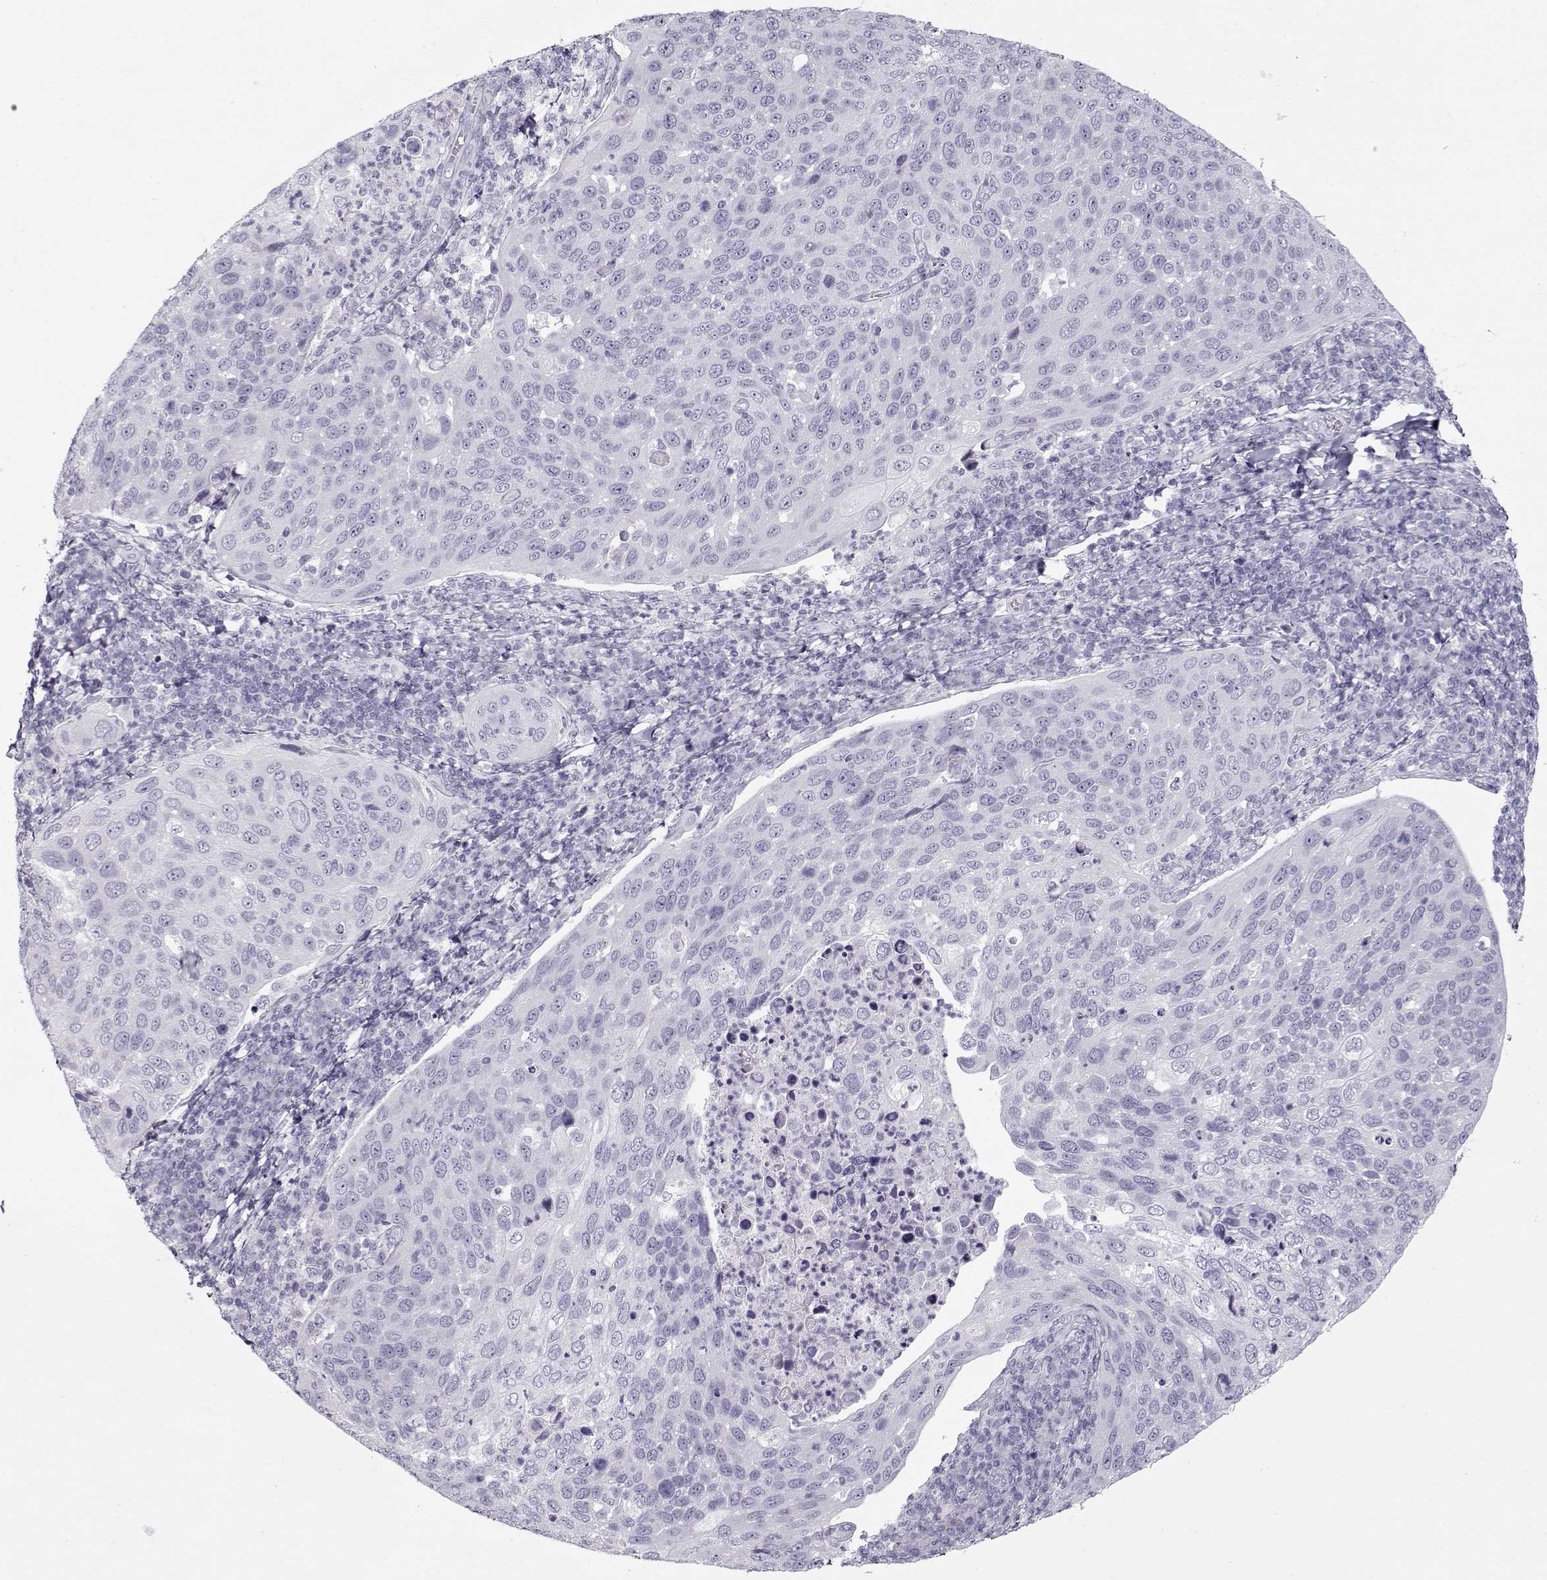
{"staining": {"intensity": "negative", "quantity": "none", "location": "none"}, "tissue": "cervical cancer", "cell_type": "Tumor cells", "image_type": "cancer", "snomed": [{"axis": "morphology", "description": "Squamous cell carcinoma, NOS"}, {"axis": "topography", "description": "Cervix"}], "caption": "Tumor cells show no significant protein staining in cervical cancer.", "gene": "GAGE2A", "patient": {"sex": "female", "age": 54}}